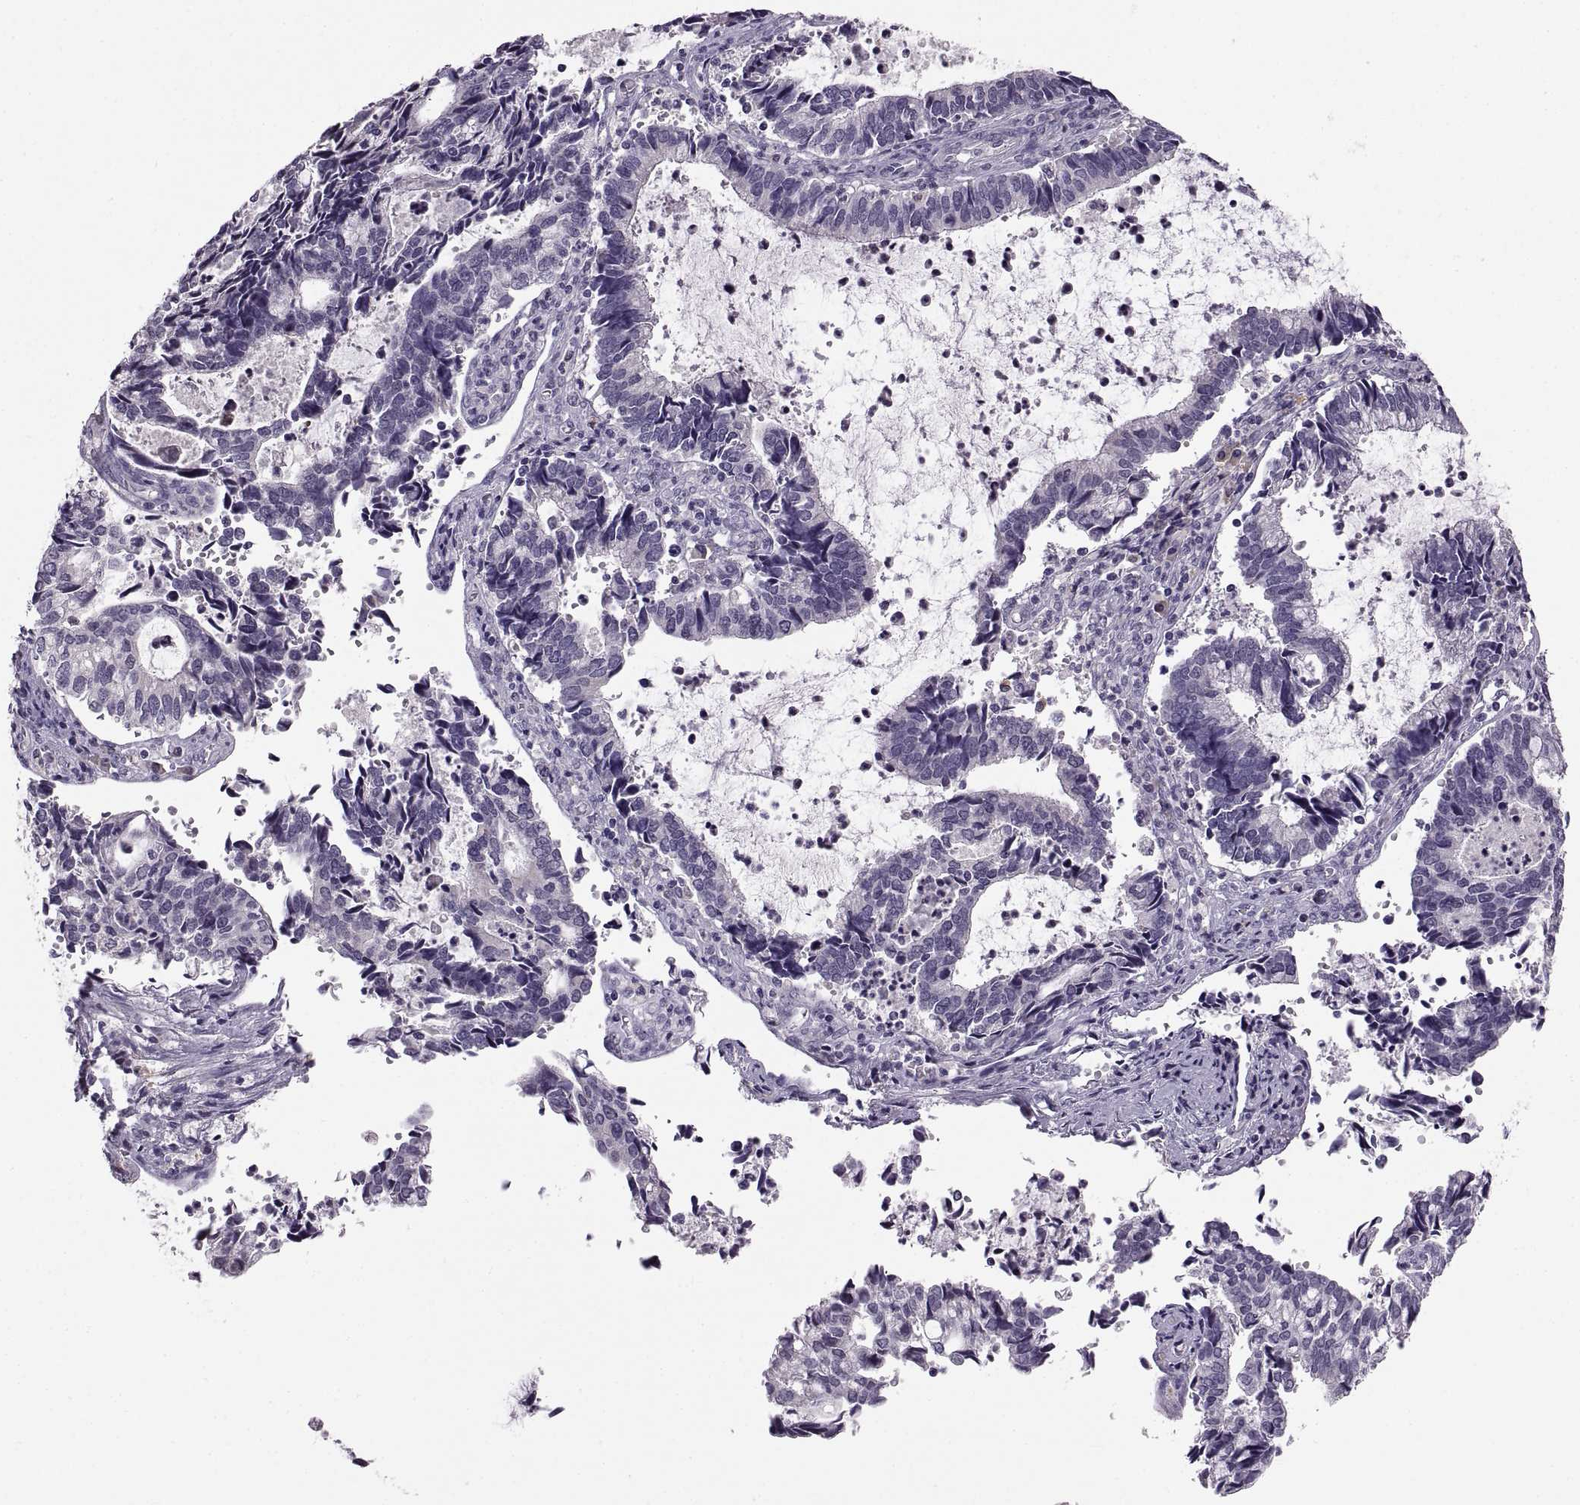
{"staining": {"intensity": "negative", "quantity": "none", "location": "none"}, "tissue": "cervical cancer", "cell_type": "Tumor cells", "image_type": "cancer", "snomed": [{"axis": "morphology", "description": "Adenocarcinoma, NOS"}, {"axis": "topography", "description": "Cervix"}], "caption": "The histopathology image shows no significant expression in tumor cells of adenocarcinoma (cervical).", "gene": "MAGEB18", "patient": {"sex": "female", "age": 42}}